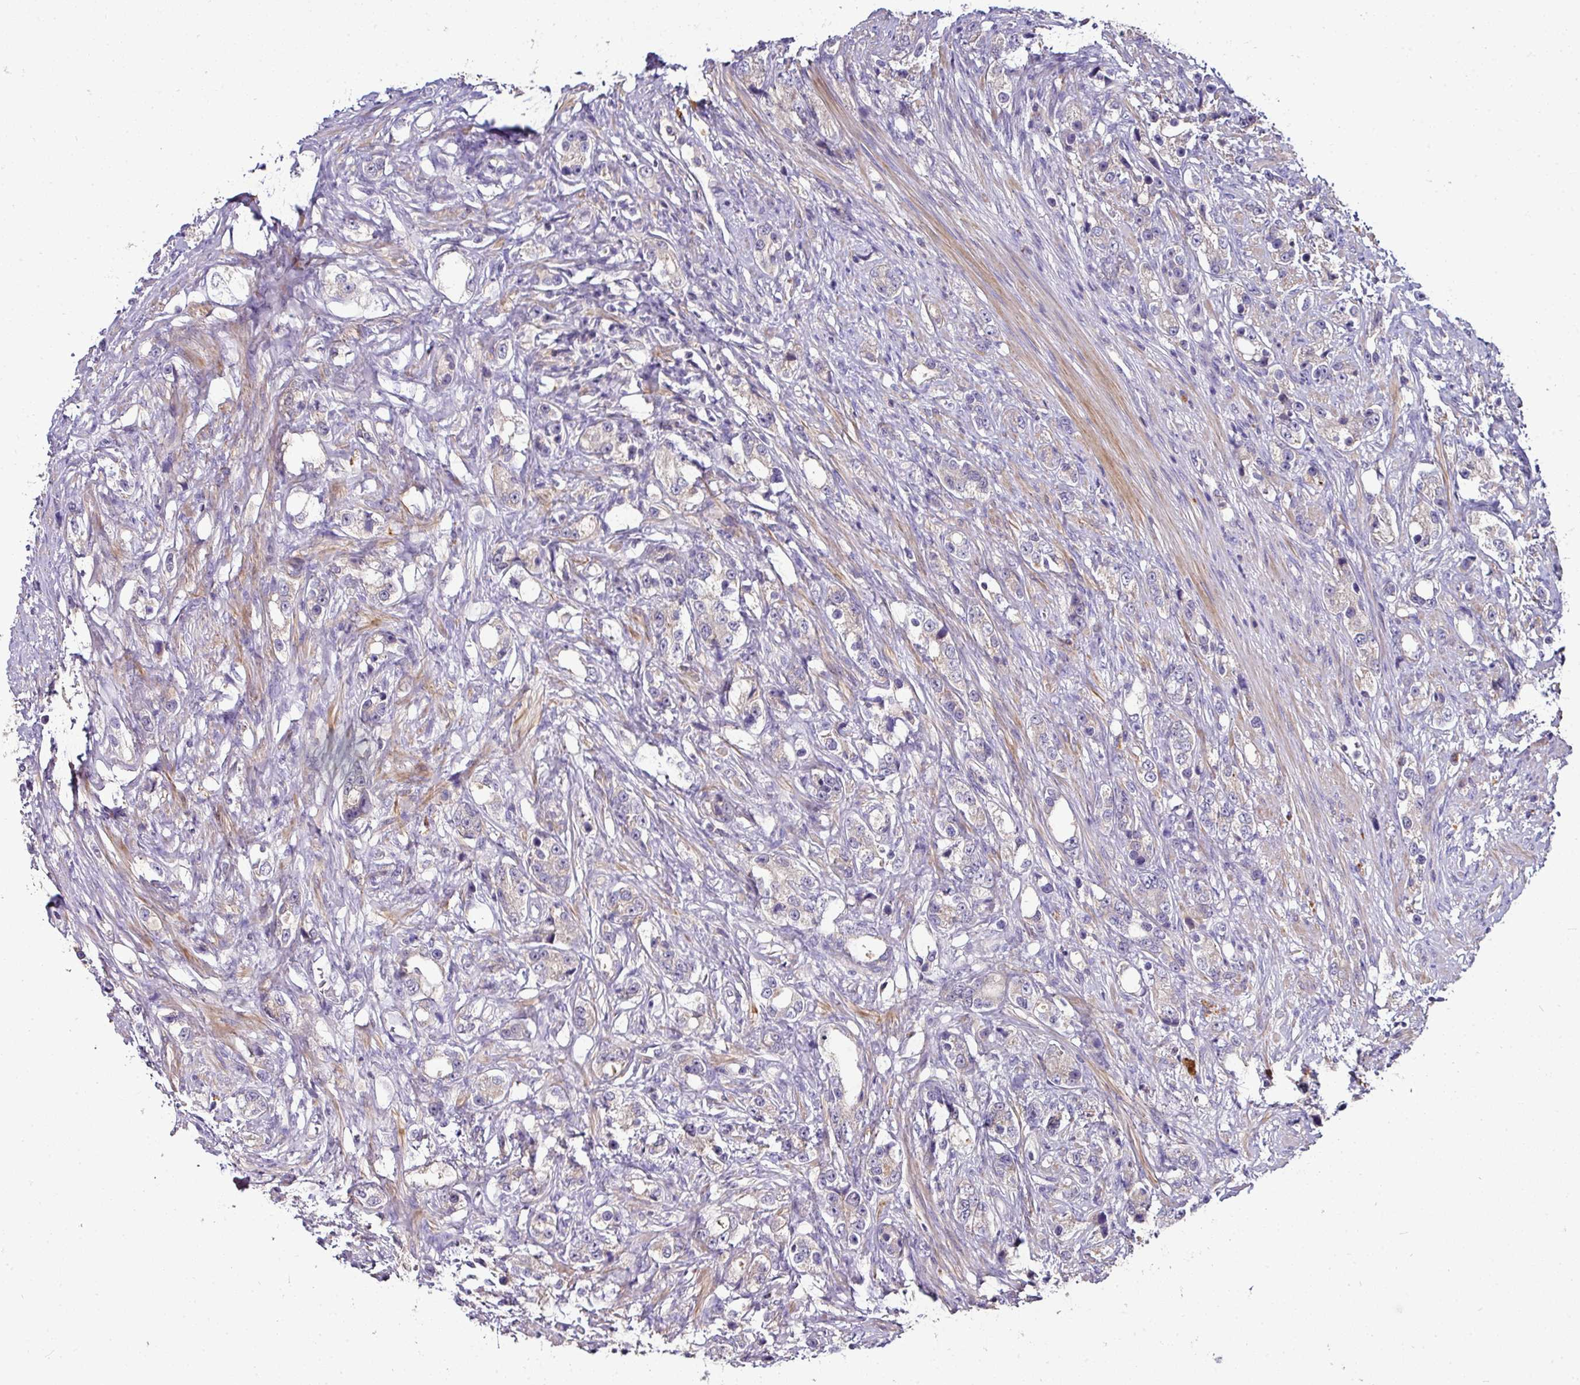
{"staining": {"intensity": "negative", "quantity": "none", "location": "none"}, "tissue": "prostate cancer", "cell_type": "Tumor cells", "image_type": "cancer", "snomed": [{"axis": "morphology", "description": "Adenocarcinoma, High grade"}, {"axis": "topography", "description": "Prostate"}], "caption": "An image of prostate cancer stained for a protein shows no brown staining in tumor cells.", "gene": "AEBP2", "patient": {"sex": "male", "age": 63}}